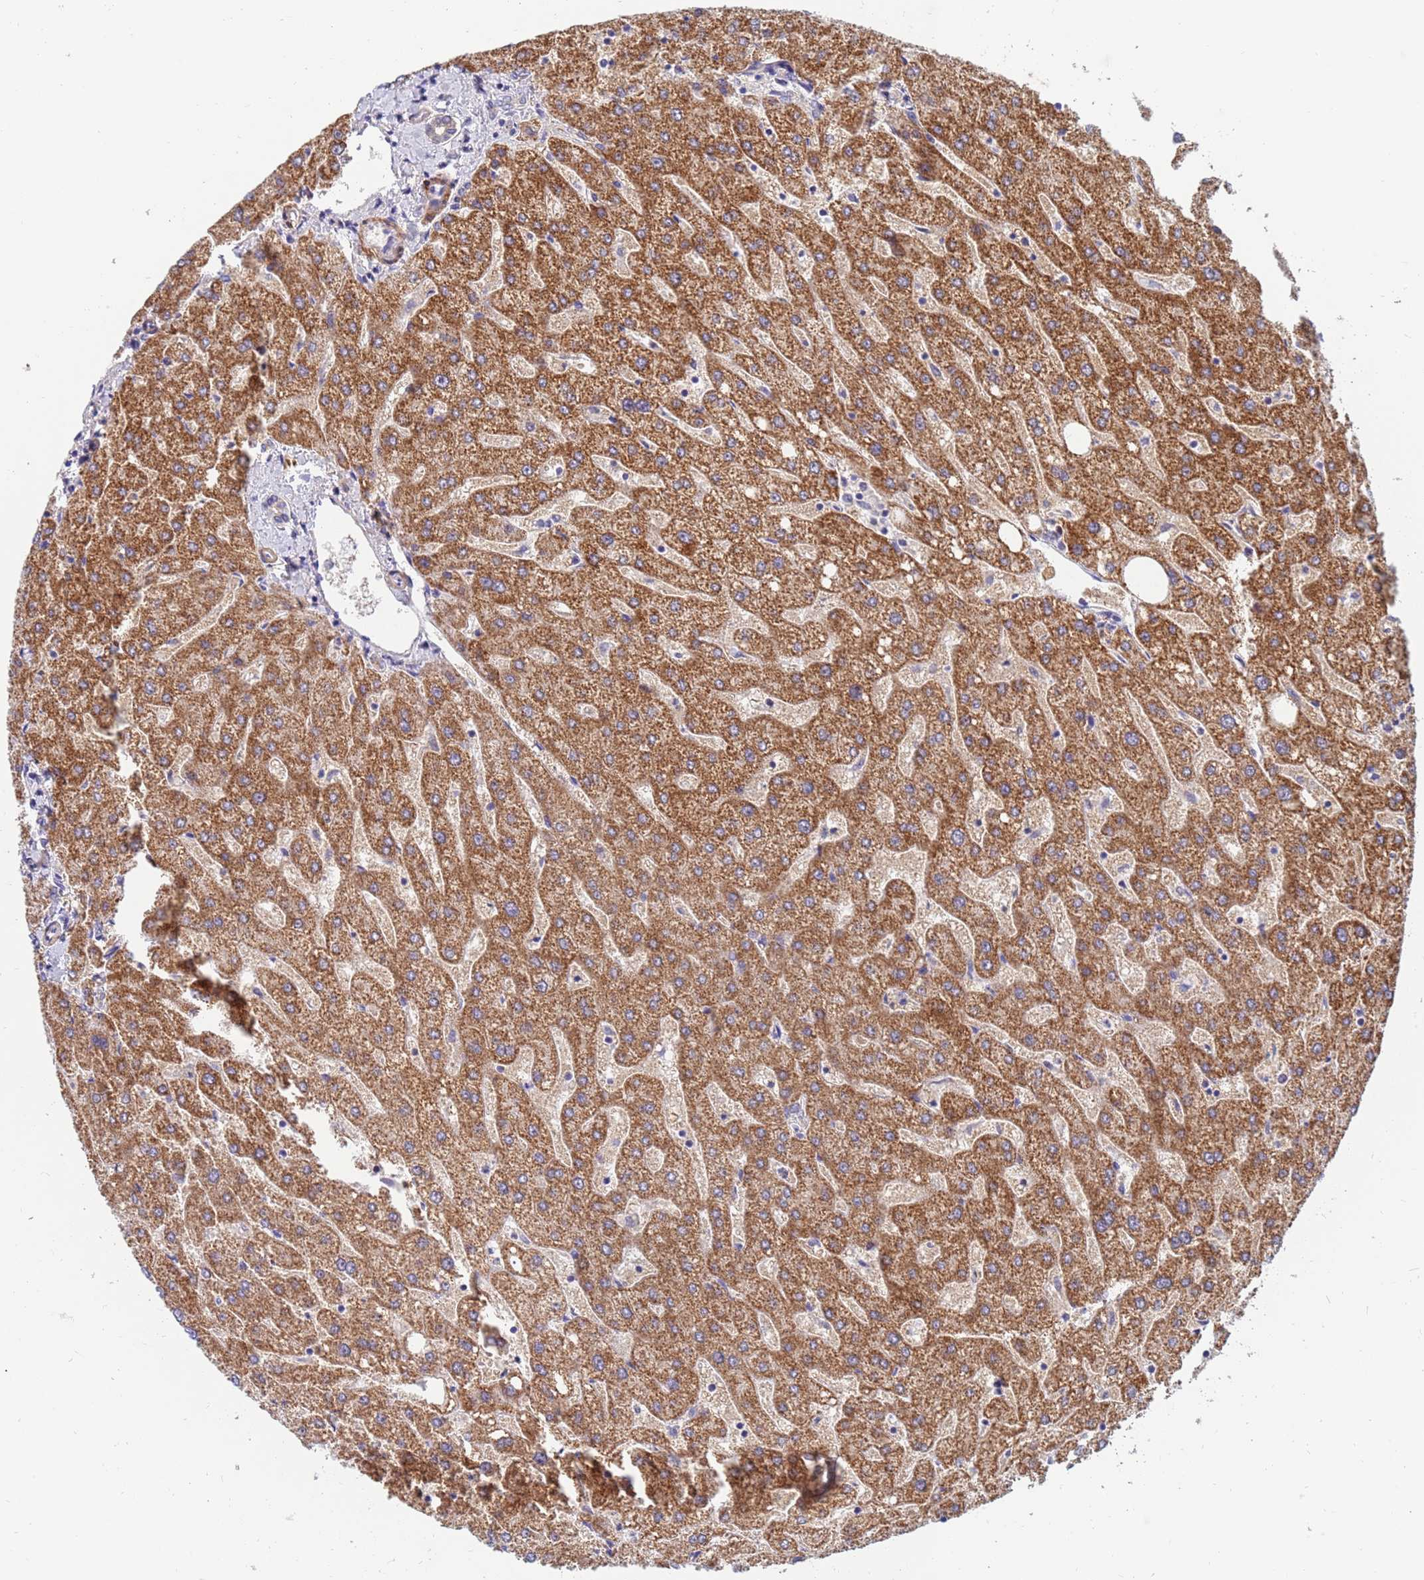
{"staining": {"intensity": "weak", "quantity": "<25%", "location": "cytoplasmic/membranous"}, "tissue": "liver", "cell_type": "Cholangiocytes", "image_type": "normal", "snomed": [{"axis": "morphology", "description": "Normal tissue, NOS"}, {"axis": "topography", "description": "Liver"}], "caption": "The IHC histopathology image has no significant expression in cholangiocytes of liver.", "gene": "SDR39U1", "patient": {"sex": "male", "age": 67}}